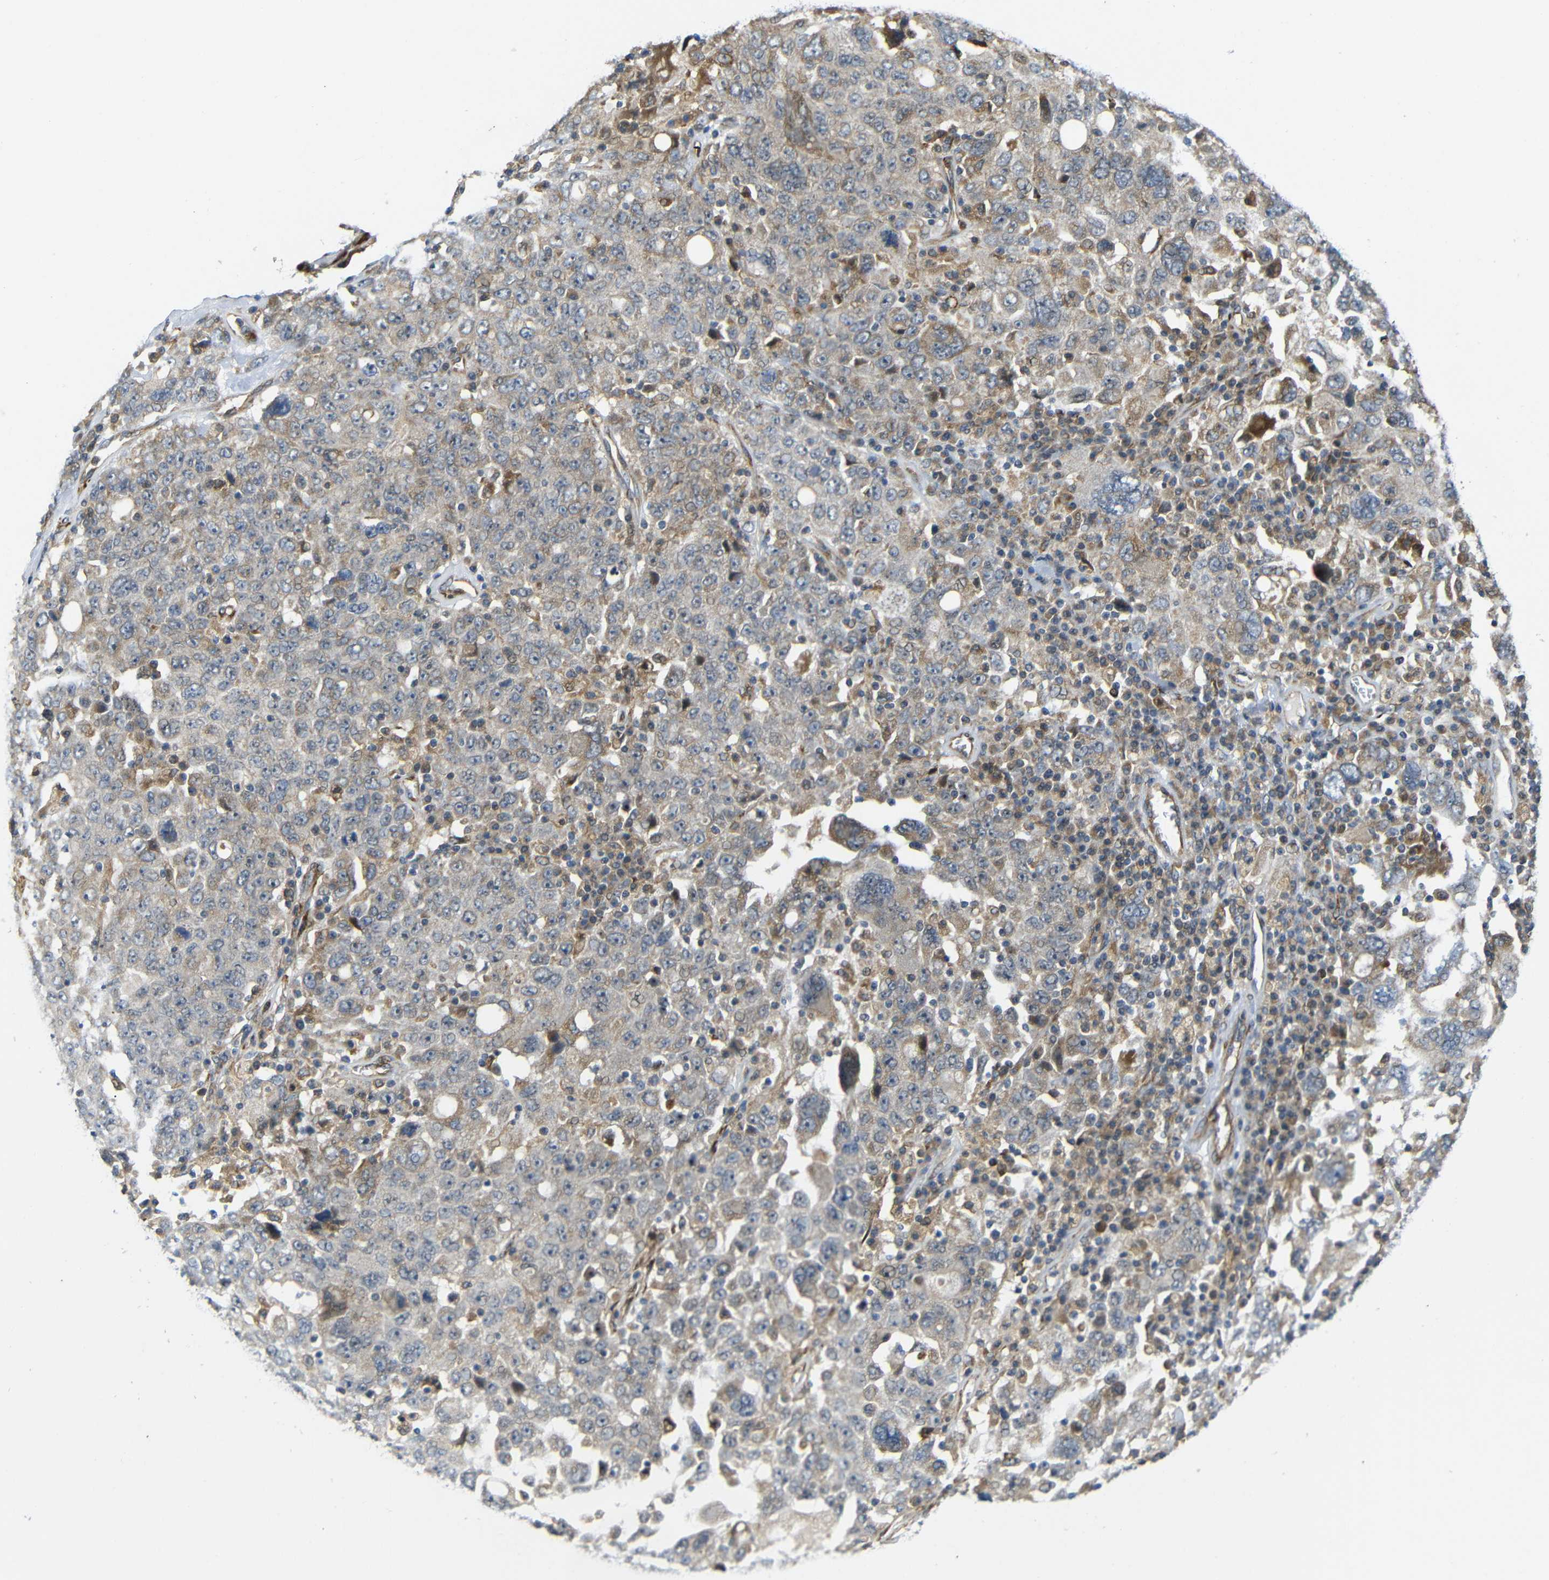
{"staining": {"intensity": "negative", "quantity": "none", "location": "none"}, "tissue": "ovarian cancer", "cell_type": "Tumor cells", "image_type": "cancer", "snomed": [{"axis": "morphology", "description": "Carcinoma, endometroid"}, {"axis": "topography", "description": "Ovary"}], "caption": "Protein analysis of ovarian cancer demonstrates no significant positivity in tumor cells.", "gene": "P3H2", "patient": {"sex": "female", "age": 62}}